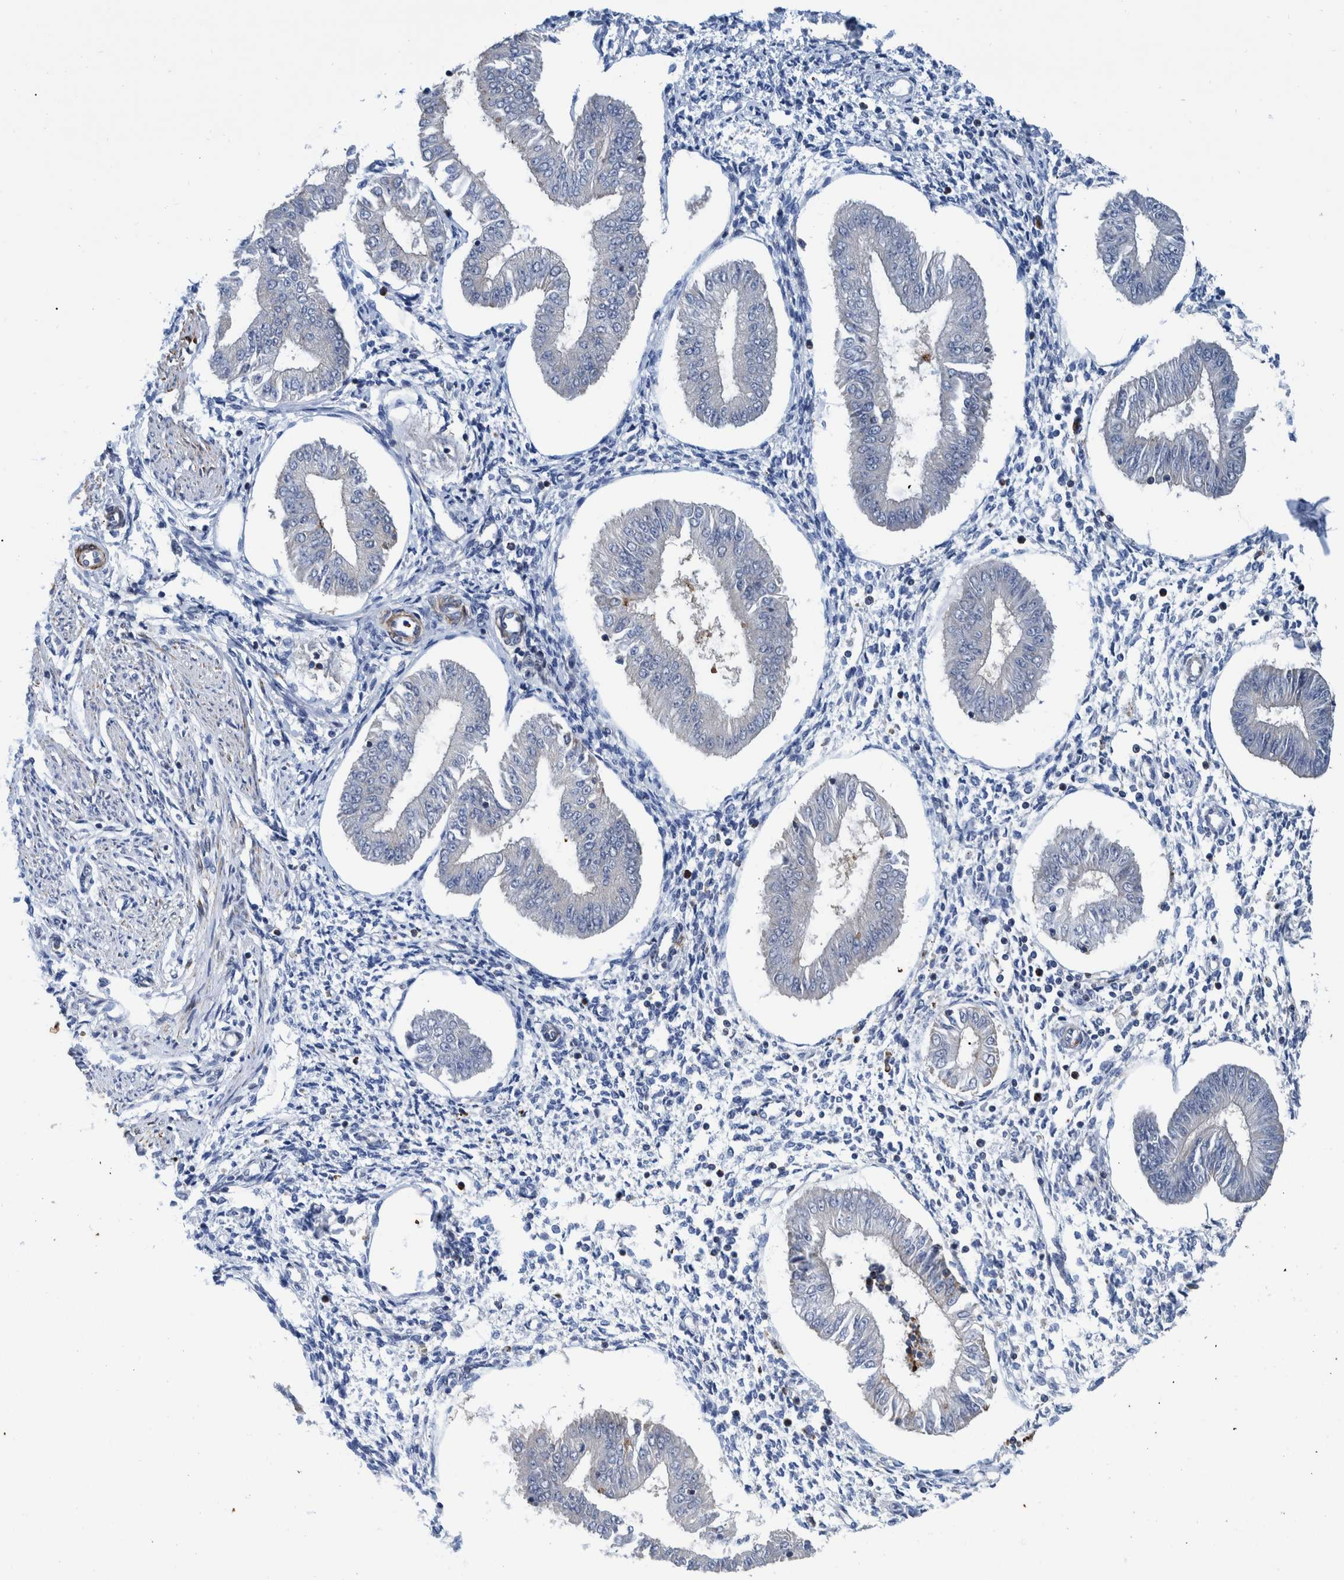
{"staining": {"intensity": "negative", "quantity": "none", "location": "none"}, "tissue": "endometrium", "cell_type": "Cells in endometrial stroma", "image_type": "normal", "snomed": [{"axis": "morphology", "description": "Normal tissue, NOS"}, {"axis": "topography", "description": "Endometrium"}], "caption": "A histopathology image of human endometrium is negative for staining in cells in endometrial stroma. (Brightfield microscopy of DAB immunohistochemistry at high magnification).", "gene": "MKS1", "patient": {"sex": "female", "age": 50}}